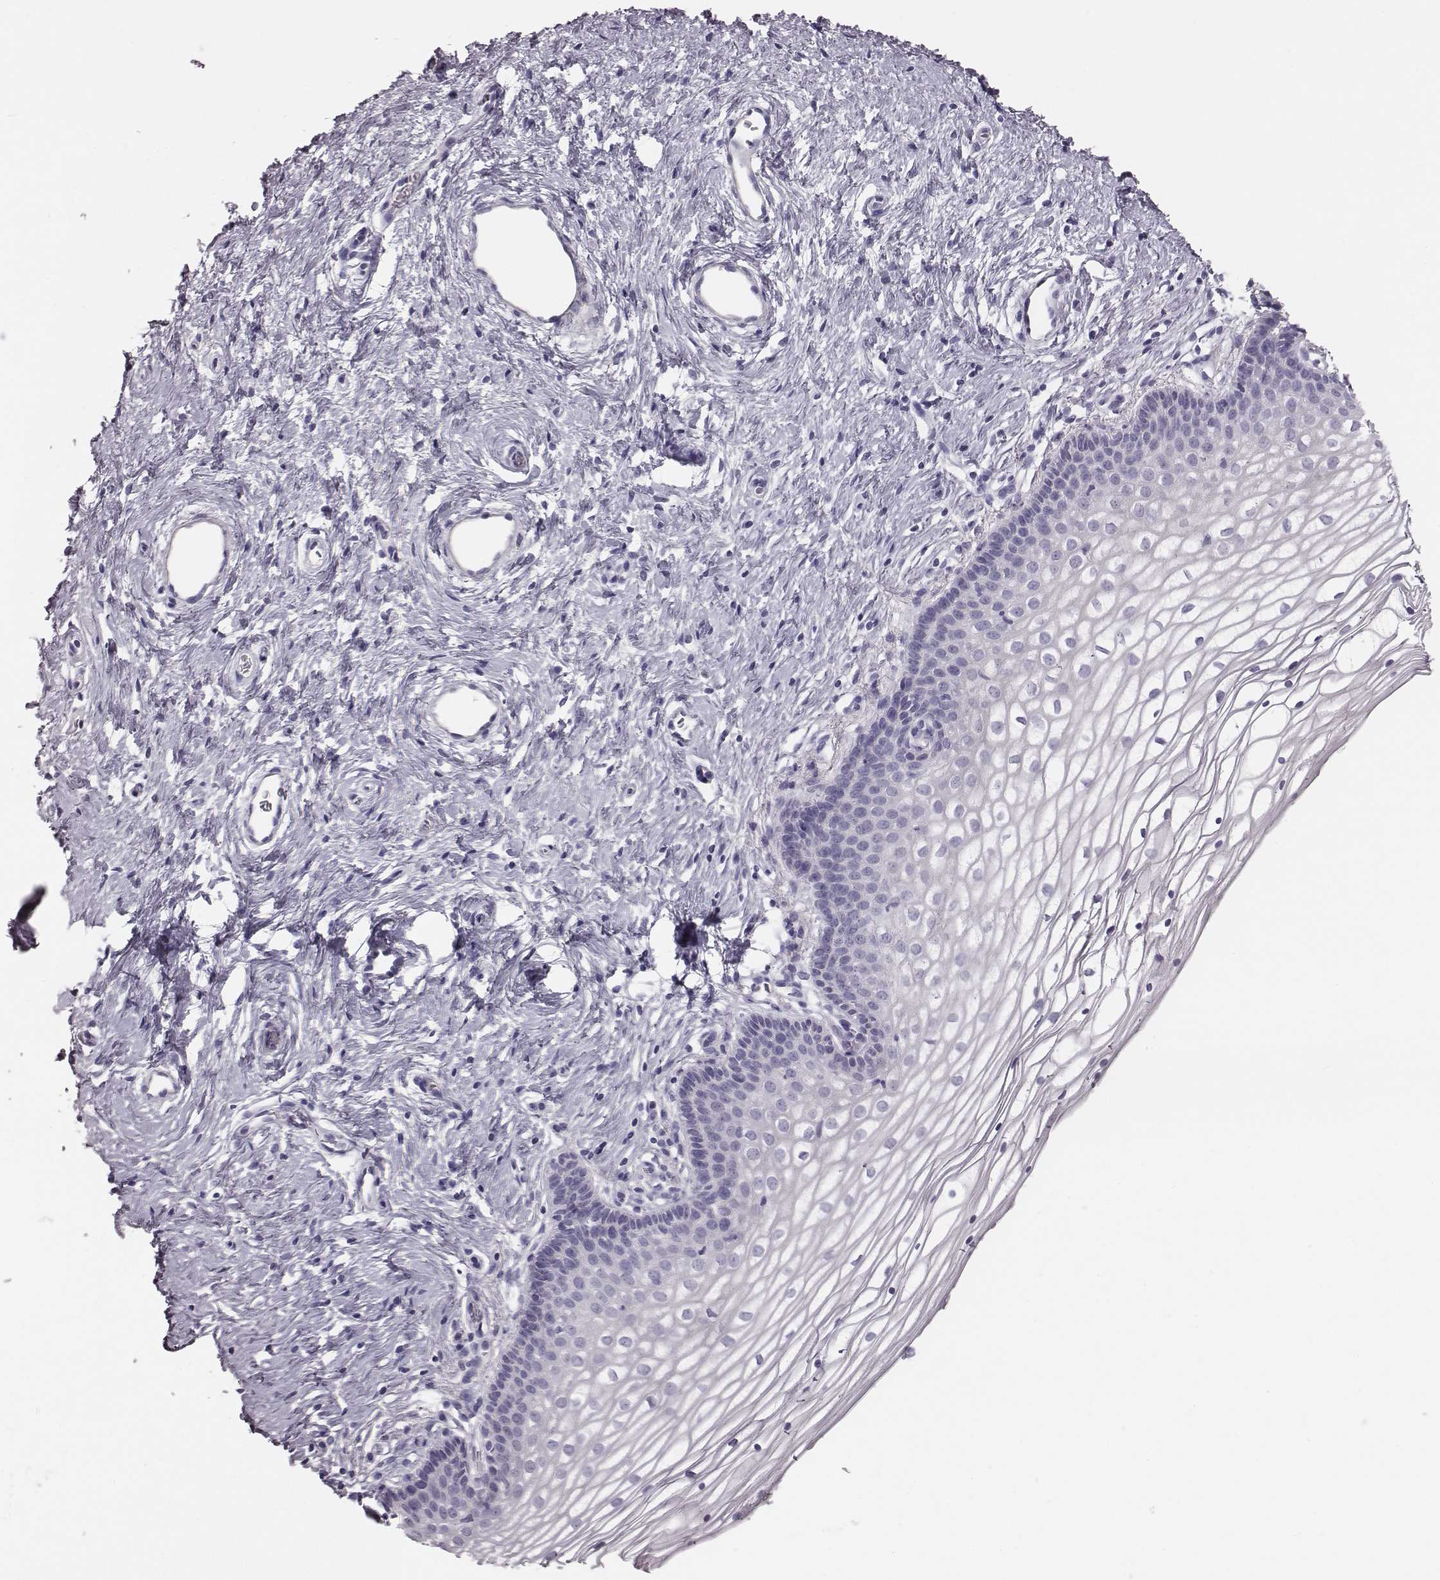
{"staining": {"intensity": "negative", "quantity": "none", "location": "none"}, "tissue": "vagina", "cell_type": "Squamous epithelial cells", "image_type": "normal", "snomed": [{"axis": "morphology", "description": "Normal tissue, NOS"}, {"axis": "topography", "description": "Vagina"}], "caption": "High magnification brightfield microscopy of benign vagina stained with DAB (brown) and counterstained with hematoxylin (blue): squamous epithelial cells show no significant expression. (DAB IHC with hematoxylin counter stain).", "gene": "CRISP1", "patient": {"sex": "female", "age": 36}}